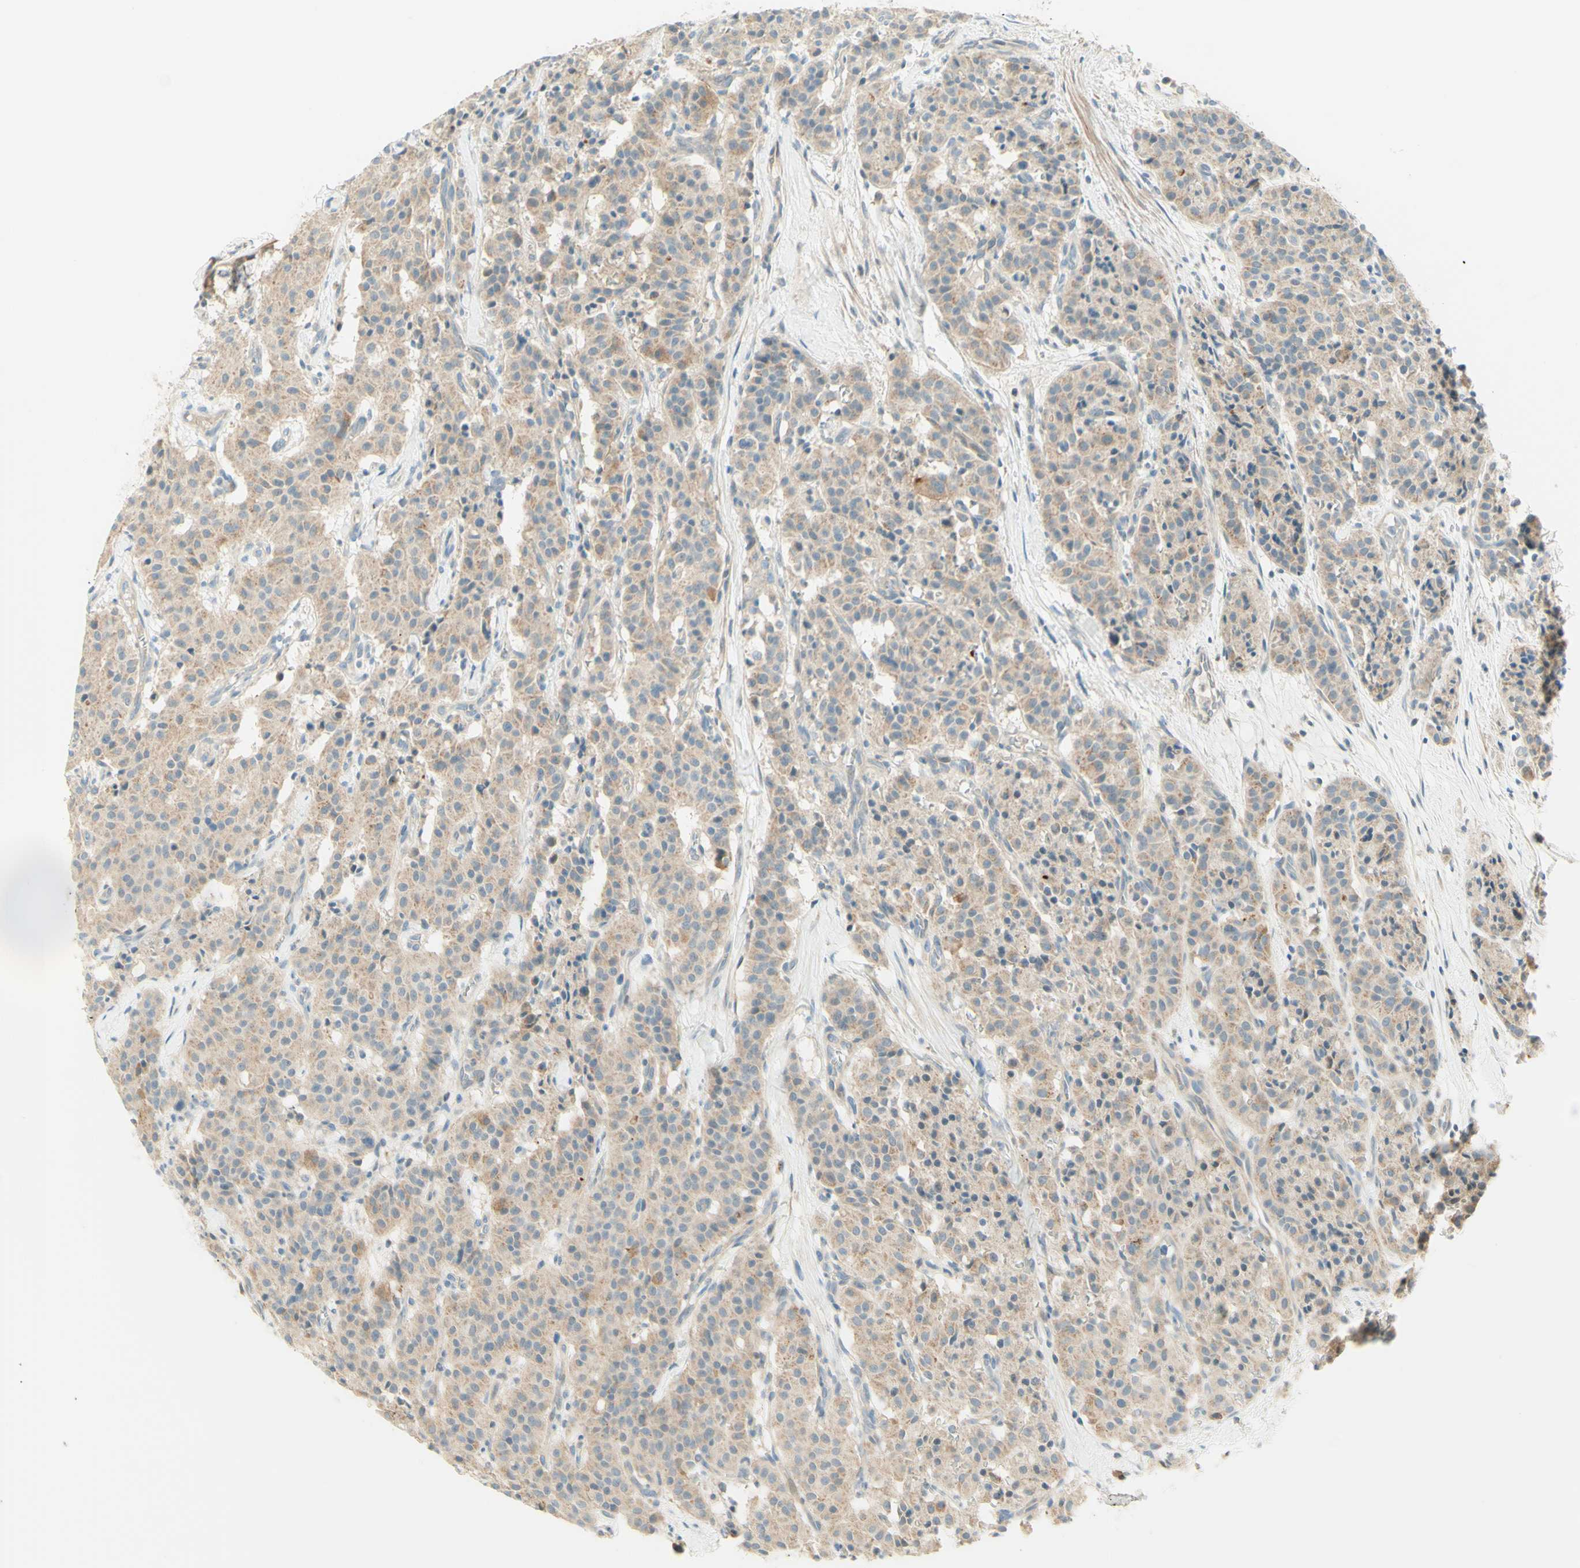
{"staining": {"intensity": "weak", "quantity": ">75%", "location": "cytoplasmic/membranous"}, "tissue": "carcinoid", "cell_type": "Tumor cells", "image_type": "cancer", "snomed": [{"axis": "morphology", "description": "Carcinoid, malignant, NOS"}, {"axis": "topography", "description": "Lung"}], "caption": "Protein expression by IHC demonstrates weak cytoplasmic/membranous staining in about >75% of tumor cells in carcinoid.", "gene": "PROM1", "patient": {"sex": "male", "age": 30}}